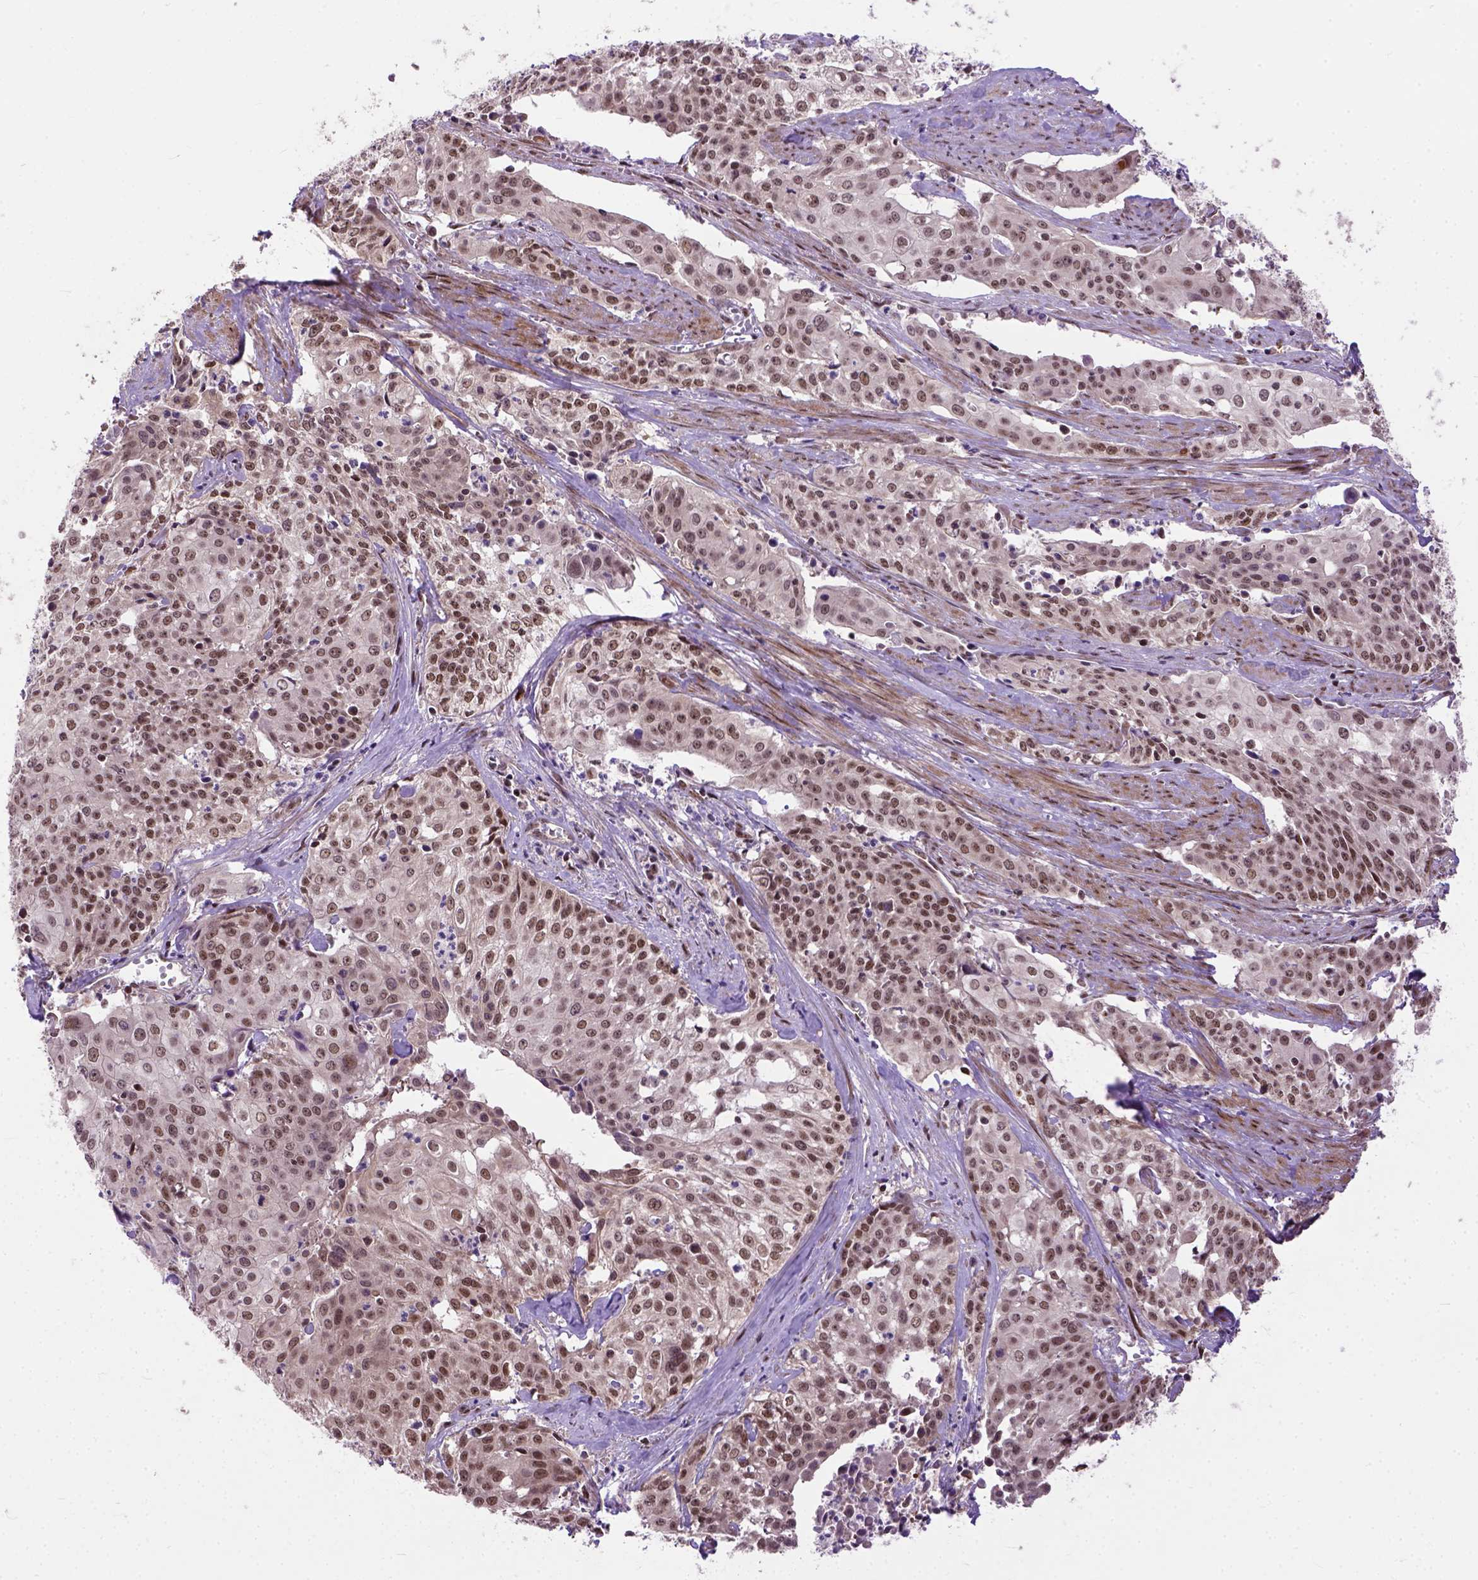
{"staining": {"intensity": "moderate", "quantity": ">75%", "location": "nuclear"}, "tissue": "cervical cancer", "cell_type": "Tumor cells", "image_type": "cancer", "snomed": [{"axis": "morphology", "description": "Squamous cell carcinoma, NOS"}, {"axis": "topography", "description": "Cervix"}], "caption": "Human cervical squamous cell carcinoma stained for a protein (brown) shows moderate nuclear positive positivity in approximately >75% of tumor cells.", "gene": "ZNF630", "patient": {"sex": "female", "age": 39}}